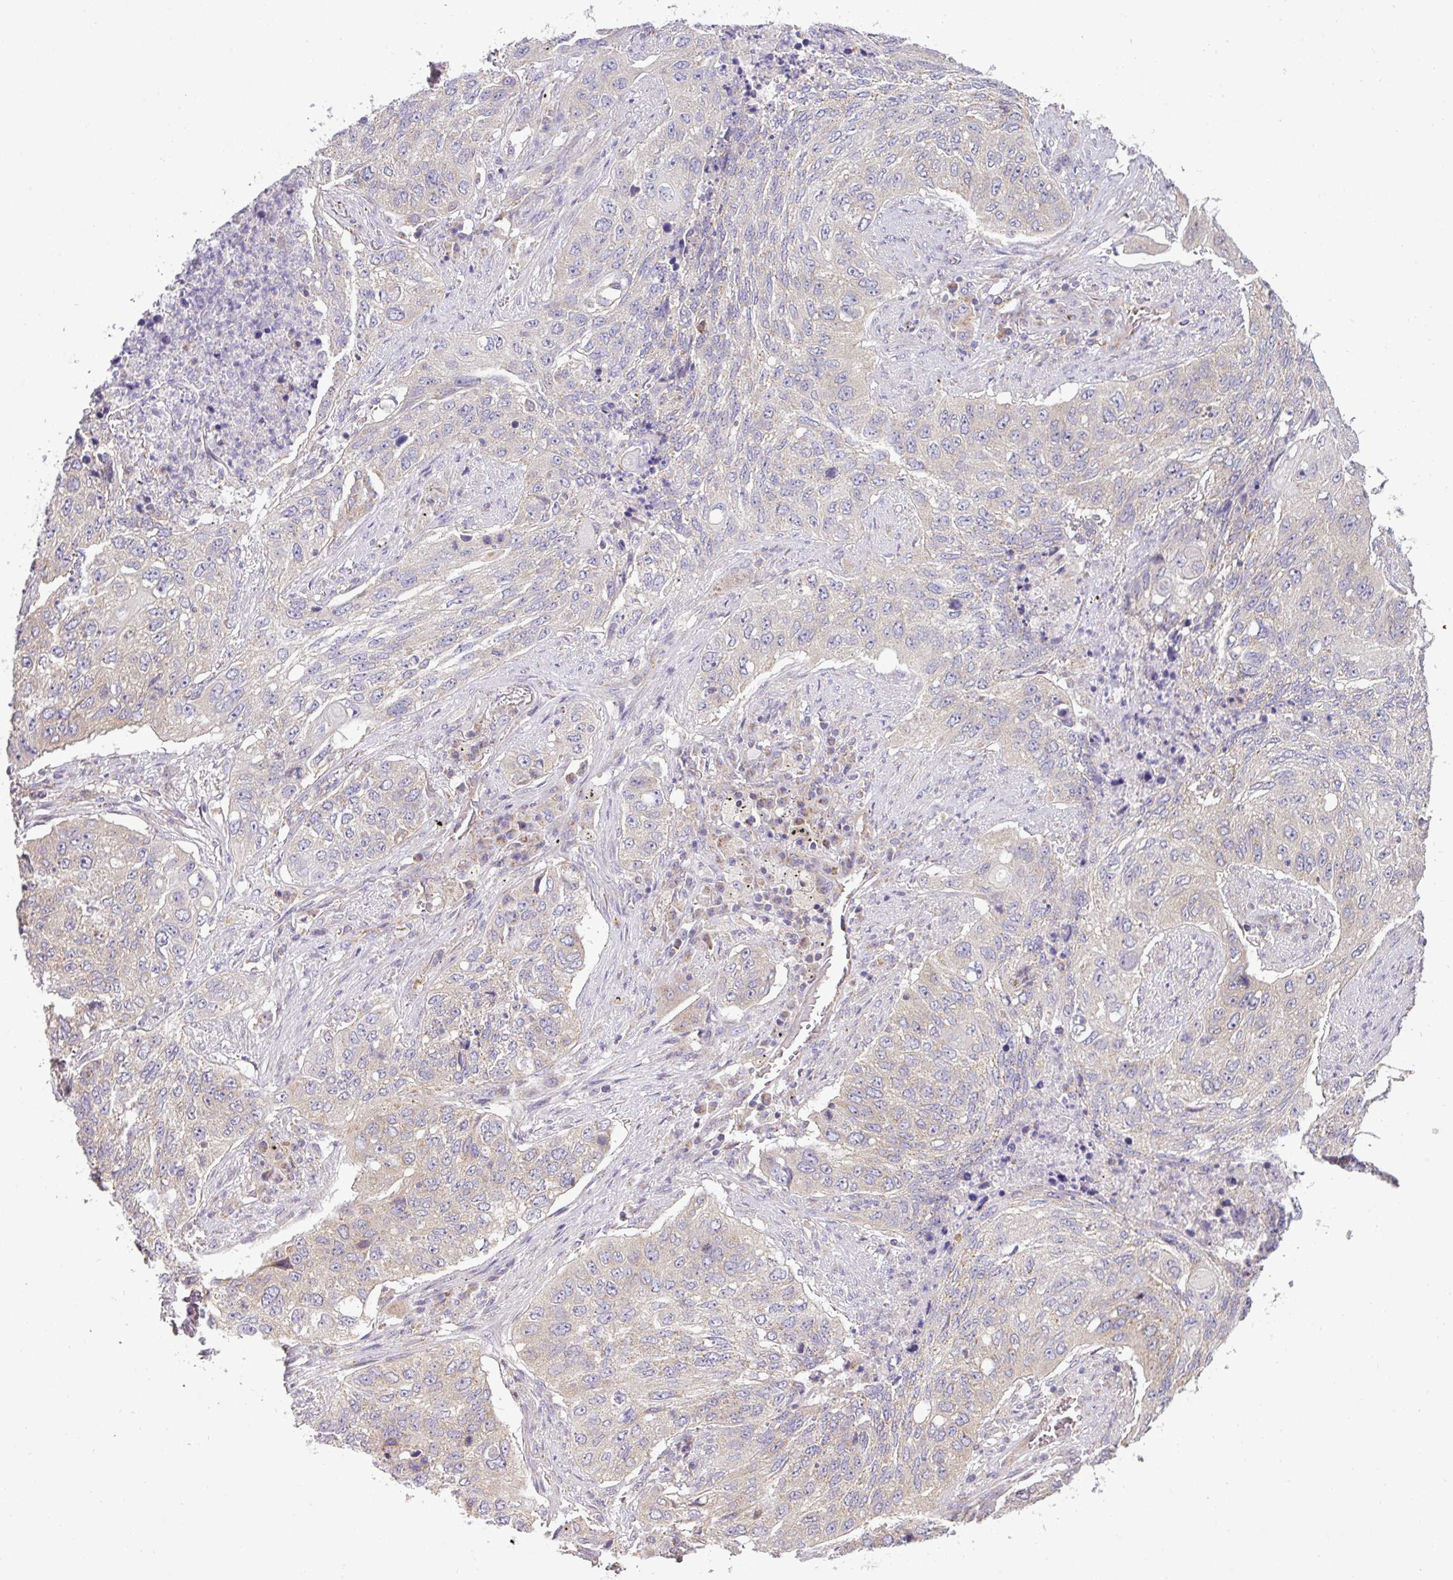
{"staining": {"intensity": "negative", "quantity": "none", "location": "none"}, "tissue": "lung cancer", "cell_type": "Tumor cells", "image_type": "cancer", "snomed": [{"axis": "morphology", "description": "Squamous cell carcinoma, NOS"}, {"axis": "topography", "description": "Lung"}], "caption": "This is an immunohistochemistry (IHC) image of squamous cell carcinoma (lung). There is no expression in tumor cells.", "gene": "ZNF211", "patient": {"sex": "female", "age": 63}}